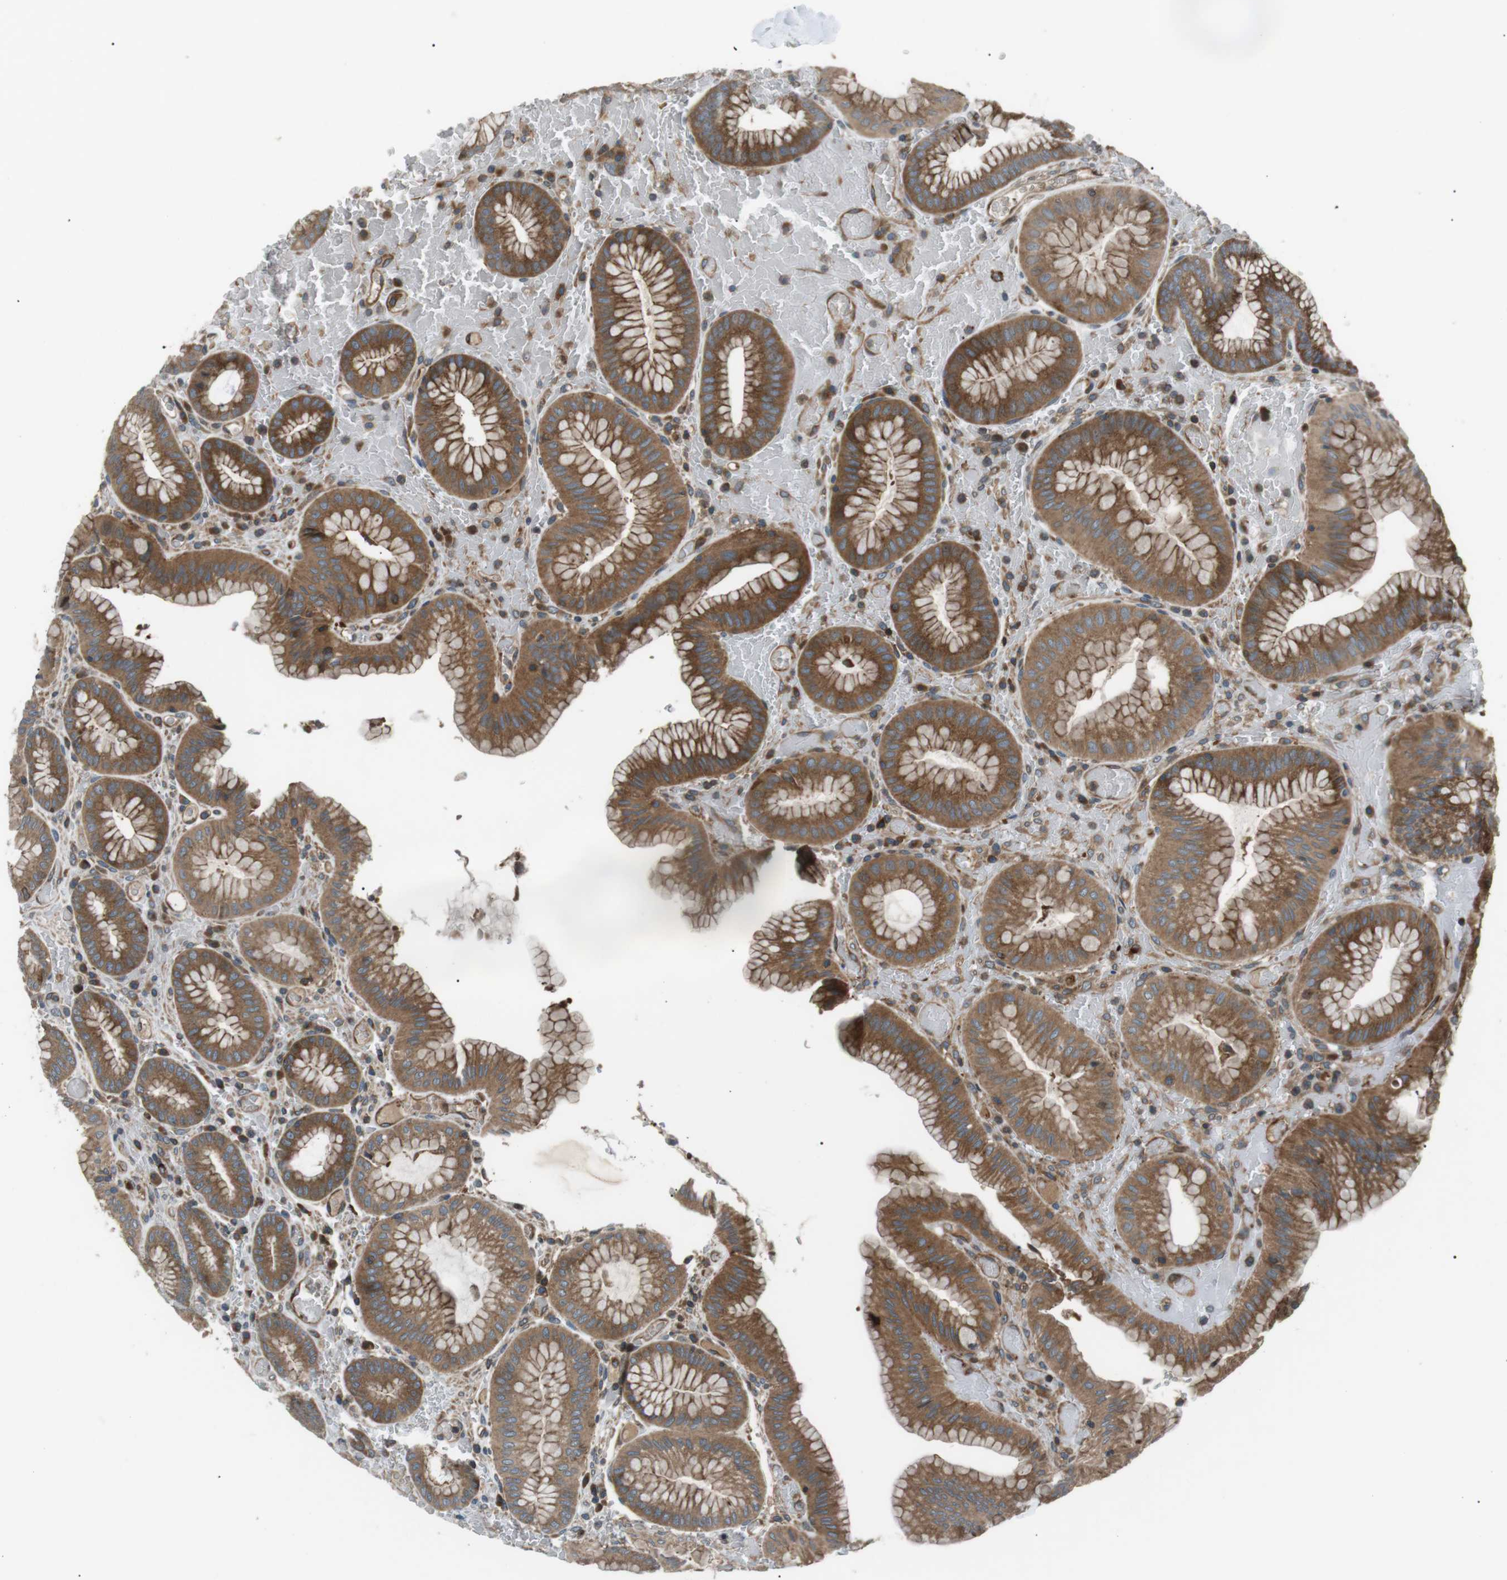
{"staining": {"intensity": "strong", "quantity": ">75%", "location": "cytoplasmic/membranous"}, "tissue": "stomach", "cell_type": "Glandular cells", "image_type": "normal", "snomed": [{"axis": "morphology", "description": "Normal tissue, NOS"}, {"axis": "morphology", "description": "Carcinoid, malignant, NOS"}, {"axis": "topography", "description": "Stomach, upper"}], "caption": "A high-resolution micrograph shows IHC staining of benign stomach, which demonstrates strong cytoplasmic/membranous positivity in about >75% of glandular cells.", "gene": "GPR161", "patient": {"sex": "male", "age": 39}}